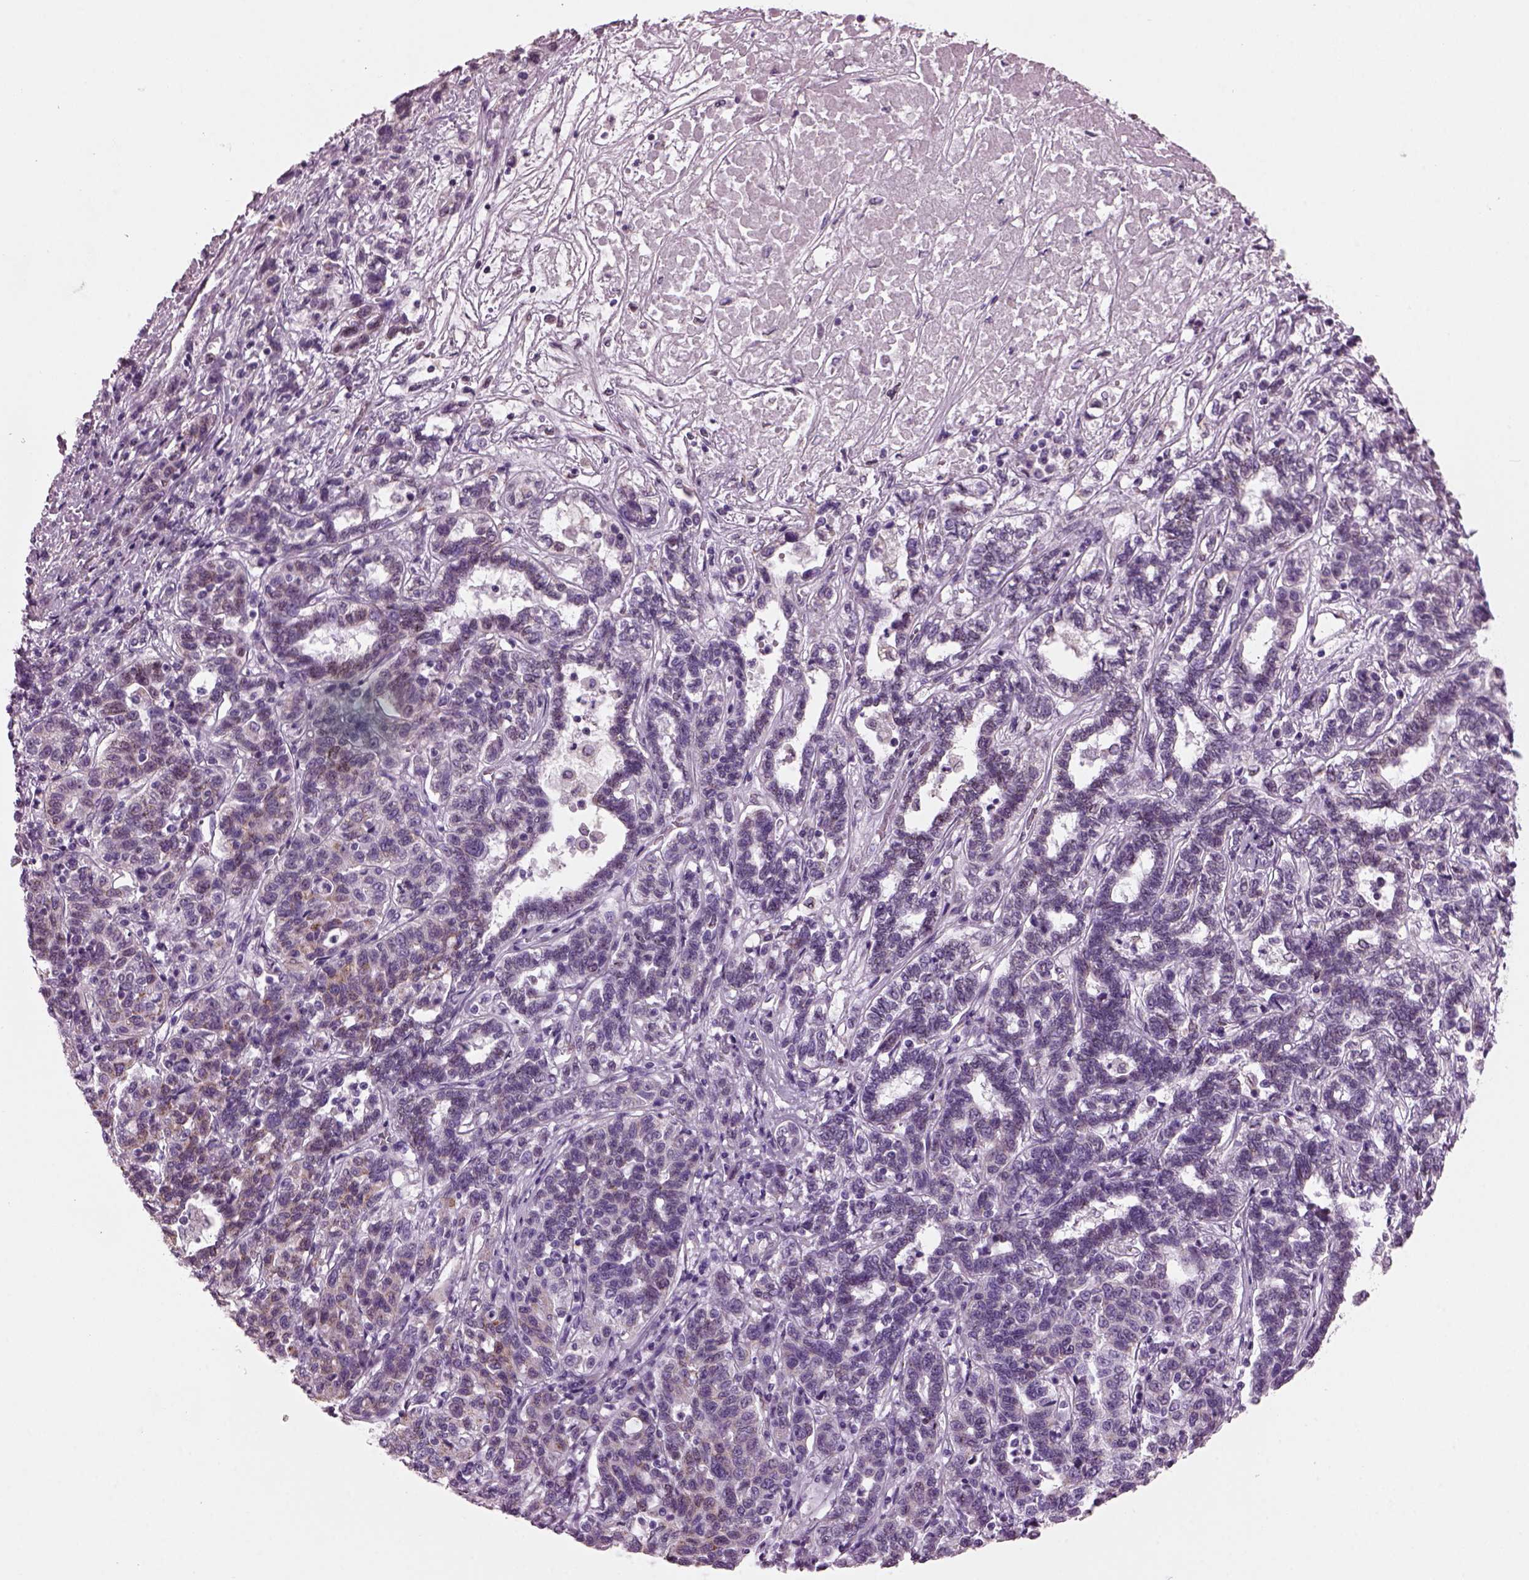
{"staining": {"intensity": "moderate", "quantity": "<25%", "location": "cytoplasmic/membranous"}, "tissue": "liver cancer", "cell_type": "Tumor cells", "image_type": "cancer", "snomed": [{"axis": "morphology", "description": "Adenocarcinoma, NOS"}, {"axis": "morphology", "description": "Cholangiocarcinoma"}, {"axis": "topography", "description": "Liver"}], "caption": "IHC image of neoplastic tissue: human liver adenocarcinoma stained using immunohistochemistry (IHC) shows low levels of moderate protein expression localized specifically in the cytoplasmic/membranous of tumor cells, appearing as a cytoplasmic/membranous brown color.", "gene": "PRR9", "patient": {"sex": "male", "age": 64}}